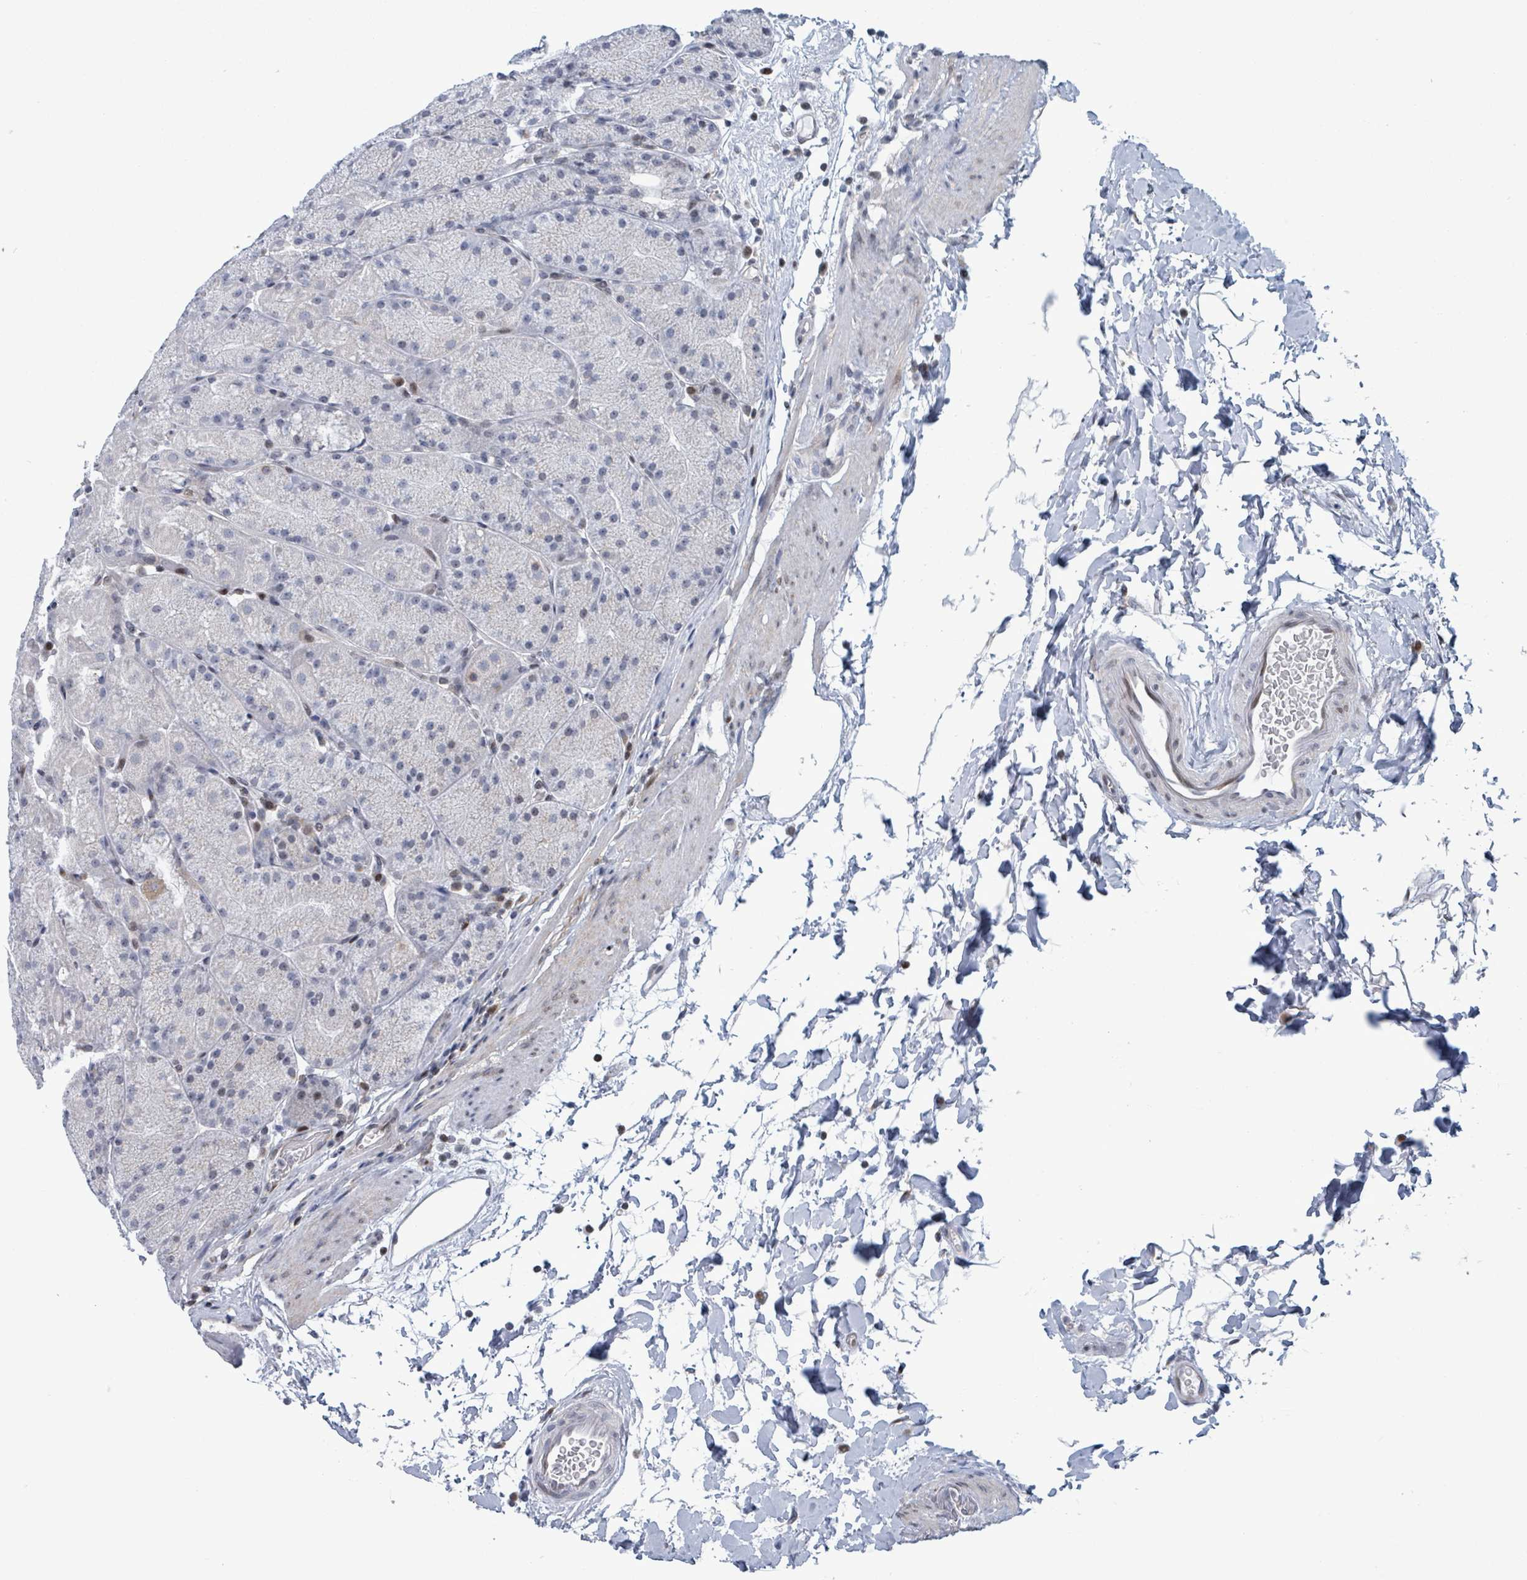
{"staining": {"intensity": "moderate", "quantity": "<25%", "location": "nuclear"}, "tissue": "stomach", "cell_type": "Glandular cells", "image_type": "normal", "snomed": [{"axis": "morphology", "description": "Normal tissue, NOS"}, {"axis": "topography", "description": "Stomach, upper"}, {"axis": "topography", "description": "Stomach, lower"}], "caption": "Protein expression analysis of benign human stomach reveals moderate nuclear staining in about <25% of glandular cells. The staining was performed using DAB (3,3'-diaminobenzidine), with brown indicating positive protein expression. Nuclei are stained blue with hematoxylin.", "gene": "FNDC4", "patient": {"sex": "male", "age": 67}}